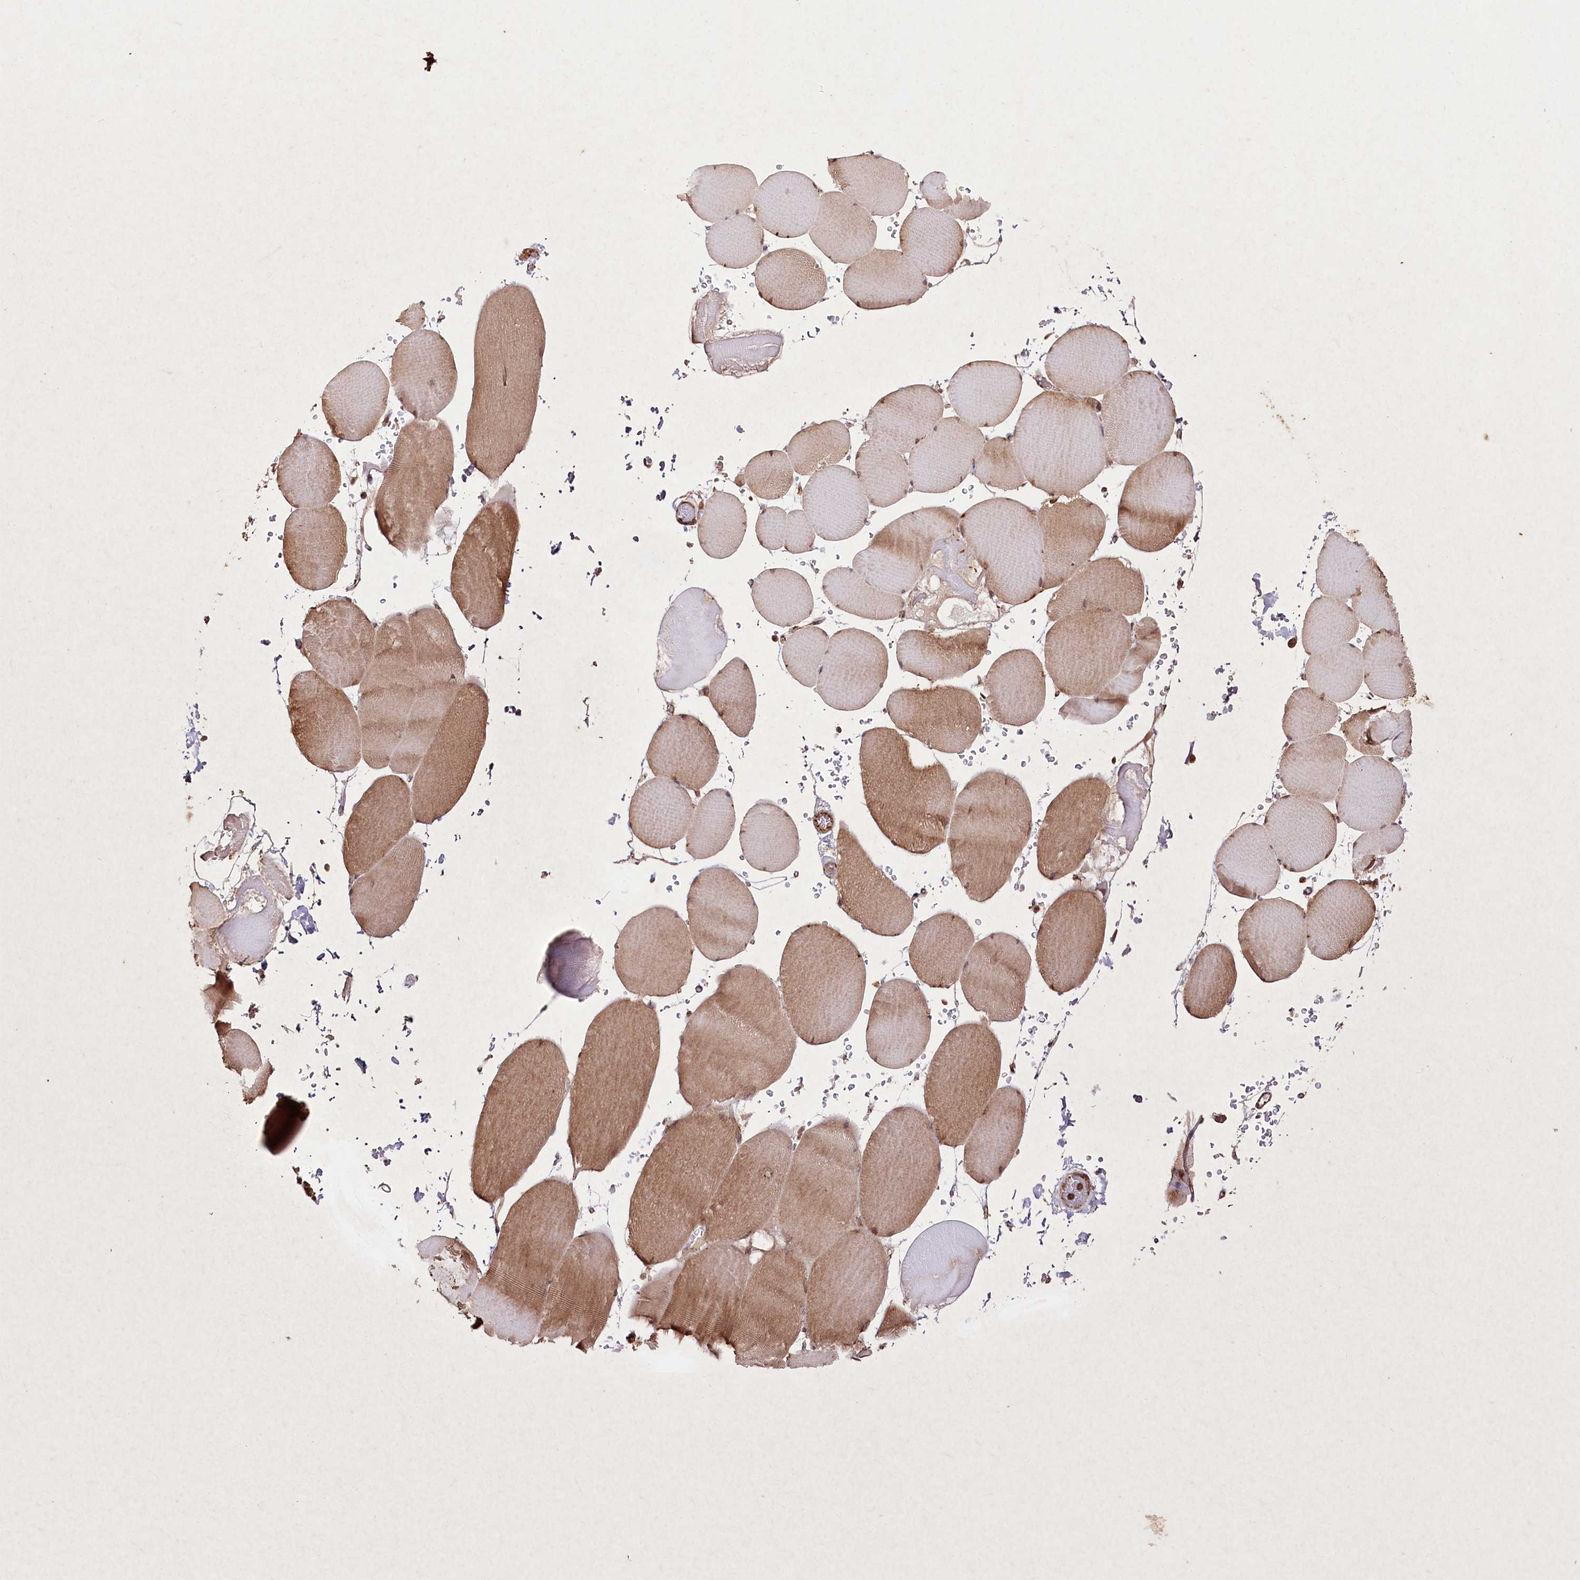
{"staining": {"intensity": "moderate", "quantity": "25%-75%", "location": "cytoplasmic/membranous"}, "tissue": "skeletal muscle", "cell_type": "Myocytes", "image_type": "normal", "snomed": [{"axis": "morphology", "description": "Normal tissue, NOS"}, {"axis": "topography", "description": "Skeletal muscle"}, {"axis": "topography", "description": "Head-Neck"}], "caption": "Immunohistochemical staining of benign skeletal muscle demonstrates moderate cytoplasmic/membranous protein expression in about 25%-75% of myocytes. (DAB (3,3'-diaminobenzidine) IHC with brightfield microscopy, high magnification).", "gene": "DHX29", "patient": {"sex": "male", "age": 66}}